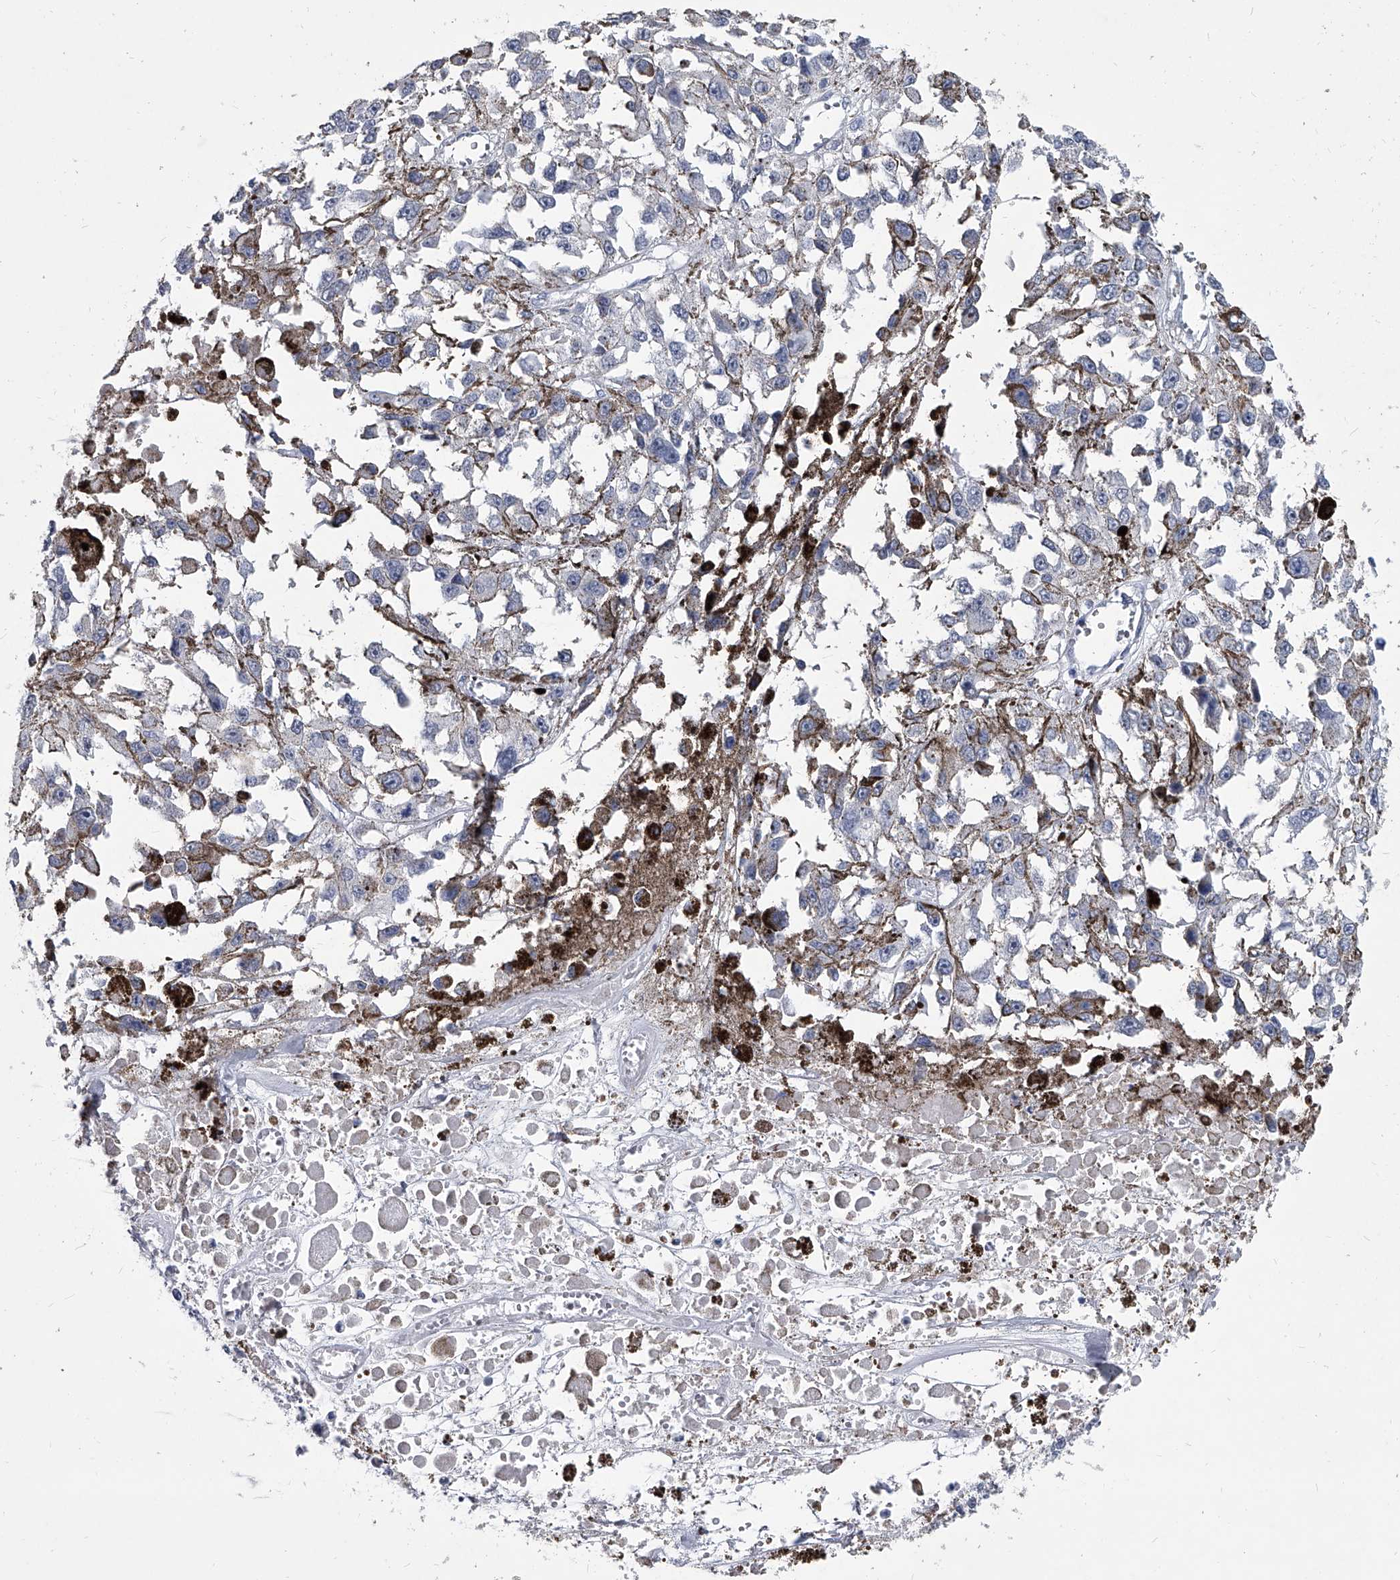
{"staining": {"intensity": "negative", "quantity": "none", "location": "none"}, "tissue": "melanoma", "cell_type": "Tumor cells", "image_type": "cancer", "snomed": [{"axis": "morphology", "description": "Malignant melanoma, Metastatic site"}, {"axis": "topography", "description": "Lymph node"}], "caption": "Photomicrograph shows no significant protein expression in tumor cells of melanoma. (DAB (3,3'-diaminobenzidine) immunohistochemistry (IHC), high magnification).", "gene": "BCAS1", "patient": {"sex": "male", "age": 59}}